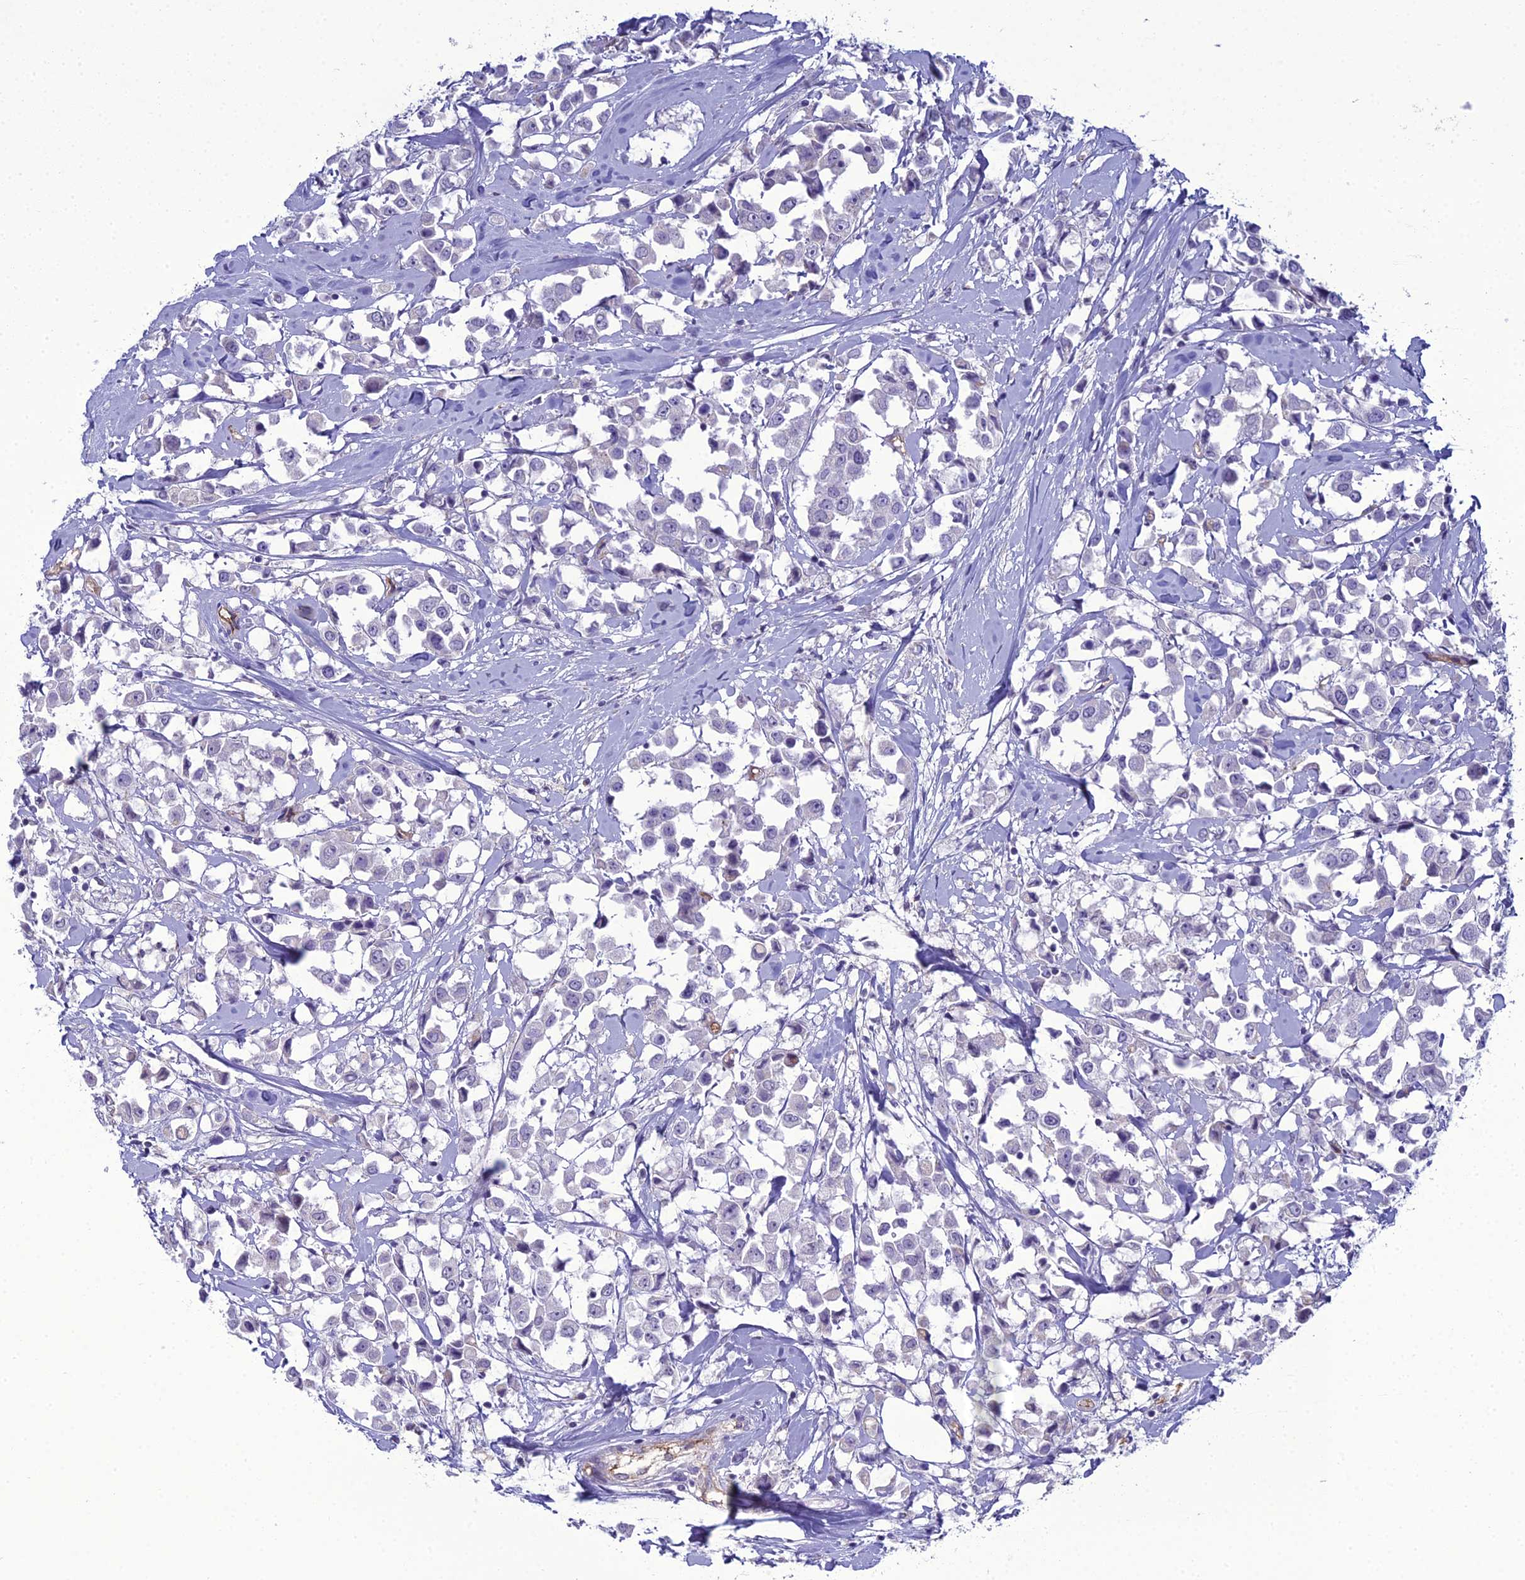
{"staining": {"intensity": "negative", "quantity": "none", "location": "none"}, "tissue": "breast cancer", "cell_type": "Tumor cells", "image_type": "cancer", "snomed": [{"axis": "morphology", "description": "Duct carcinoma"}, {"axis": "topography", "description": "Breast"}], "caption": "High magnification brightfield microscopy of breast intraductal carcinoma stained with DAB (brown) and counterstained with hematoxylin (blue): tumor cells show no significant positivity. (Brightfield microscopy of DAB IHC at high magnification).", "gene": "ACE", "patient": {"sex": "female", "age": 61}}